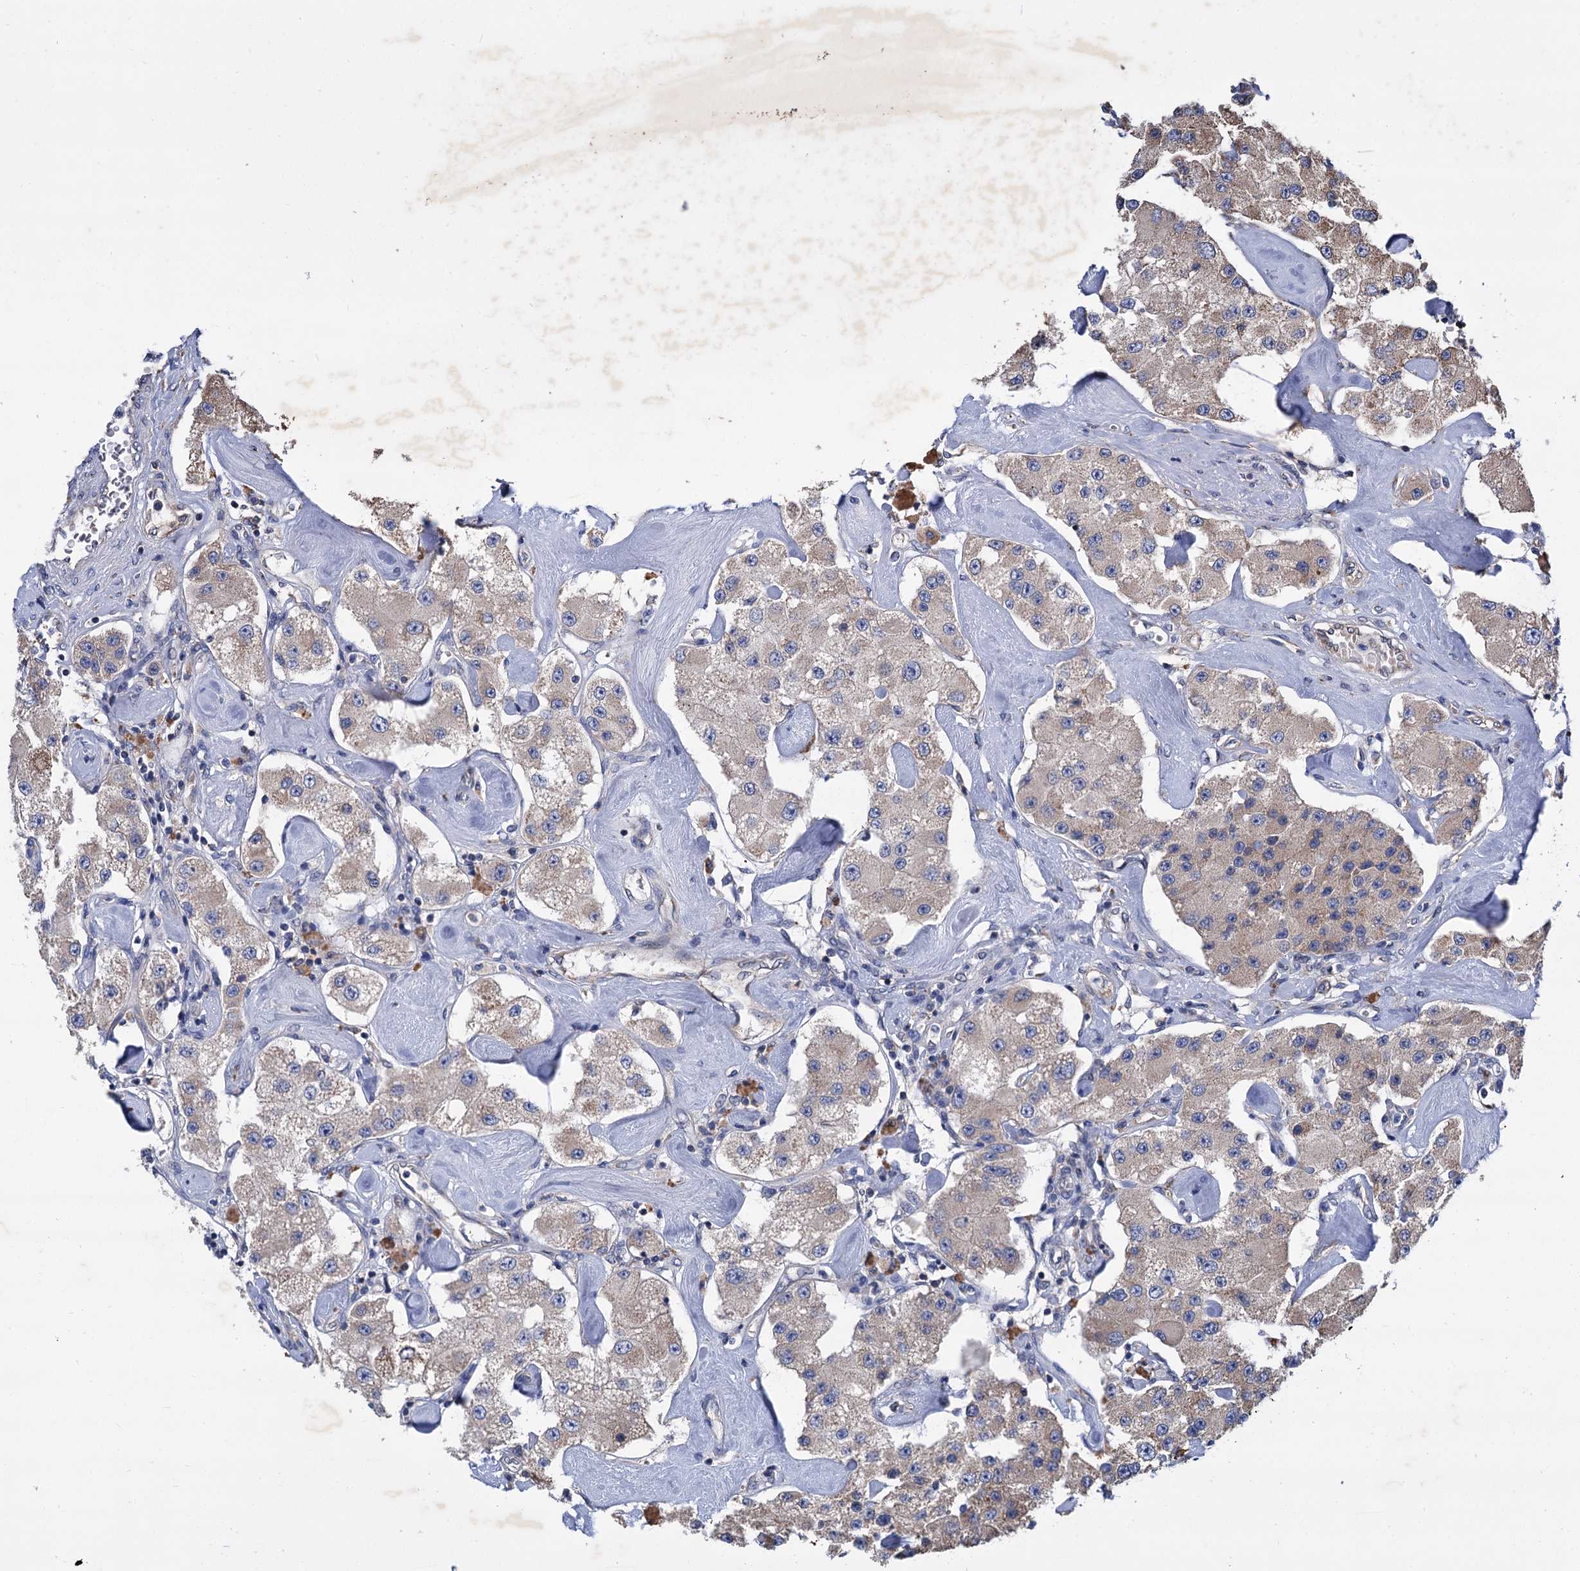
{"staining": {"intensity": "moderate", "quantity": "25%-75%", "location": "cytoplasmic/membranous"}, "tissue": "carcinoid", "cell_type": "Tumor cells", "image_type": "cancer", "snomed": [{"axis": "morphology", "description": "Carcinoid, malignant, NOS"}, {"axis": "topography", "description": "Pancreas"}], "caption": "The micrograph shows staining of carcinoid (malignant), revealing moderate cytoplasmic/membranous protein staining (brown color) within tumor cells.", "gene": "LINS1", "patient": {"sex": "male", "age": 41}}